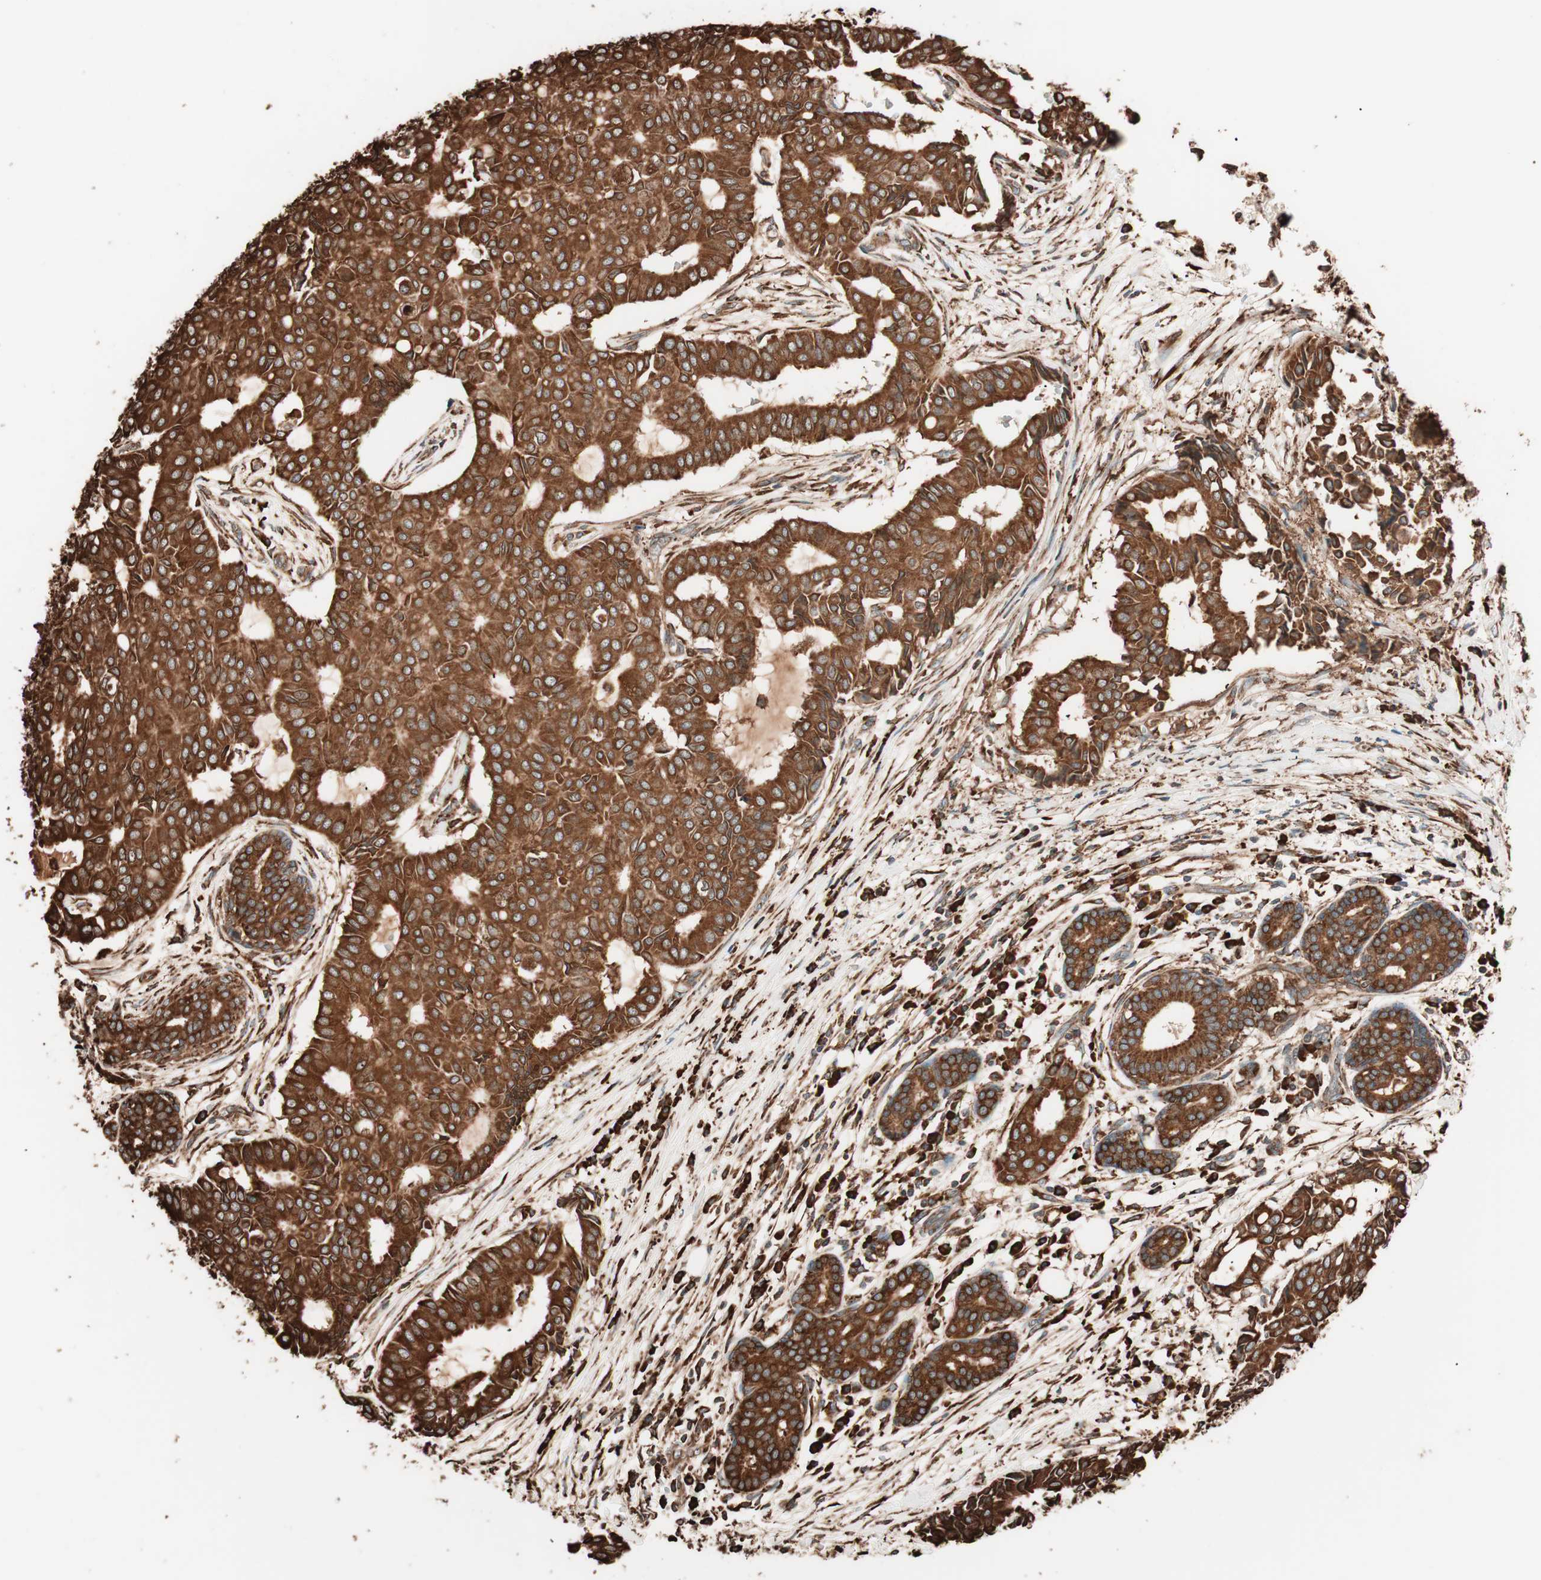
{"staining": {"intensity": "strong", "quantity": ">75%", "location": "cytoplasmic/membranous"}, "tissue": "head and neck cancer", "cell_type": "Tumor cells", "image_type": "cancer", "snomed": [{"axis": "morphology", "description": "Adenocarcinoma, NOS"}, {"axis": "topography", "description": "Salivary gland"}, {"axis": "topography", "description": "Head-Neck"}], "caption": "Tumor cells demonstrate high levels of strong cytoplasmic/membranous staining in approximately >75% of cells in head and neck adenocarcinoma. Using DAB (brown) and hematoxylin (blue) stains, captured at high magnification using brightfield microscopy.", "gene": "VEGFA", "patient": {"sex": "female", "age": 59}}